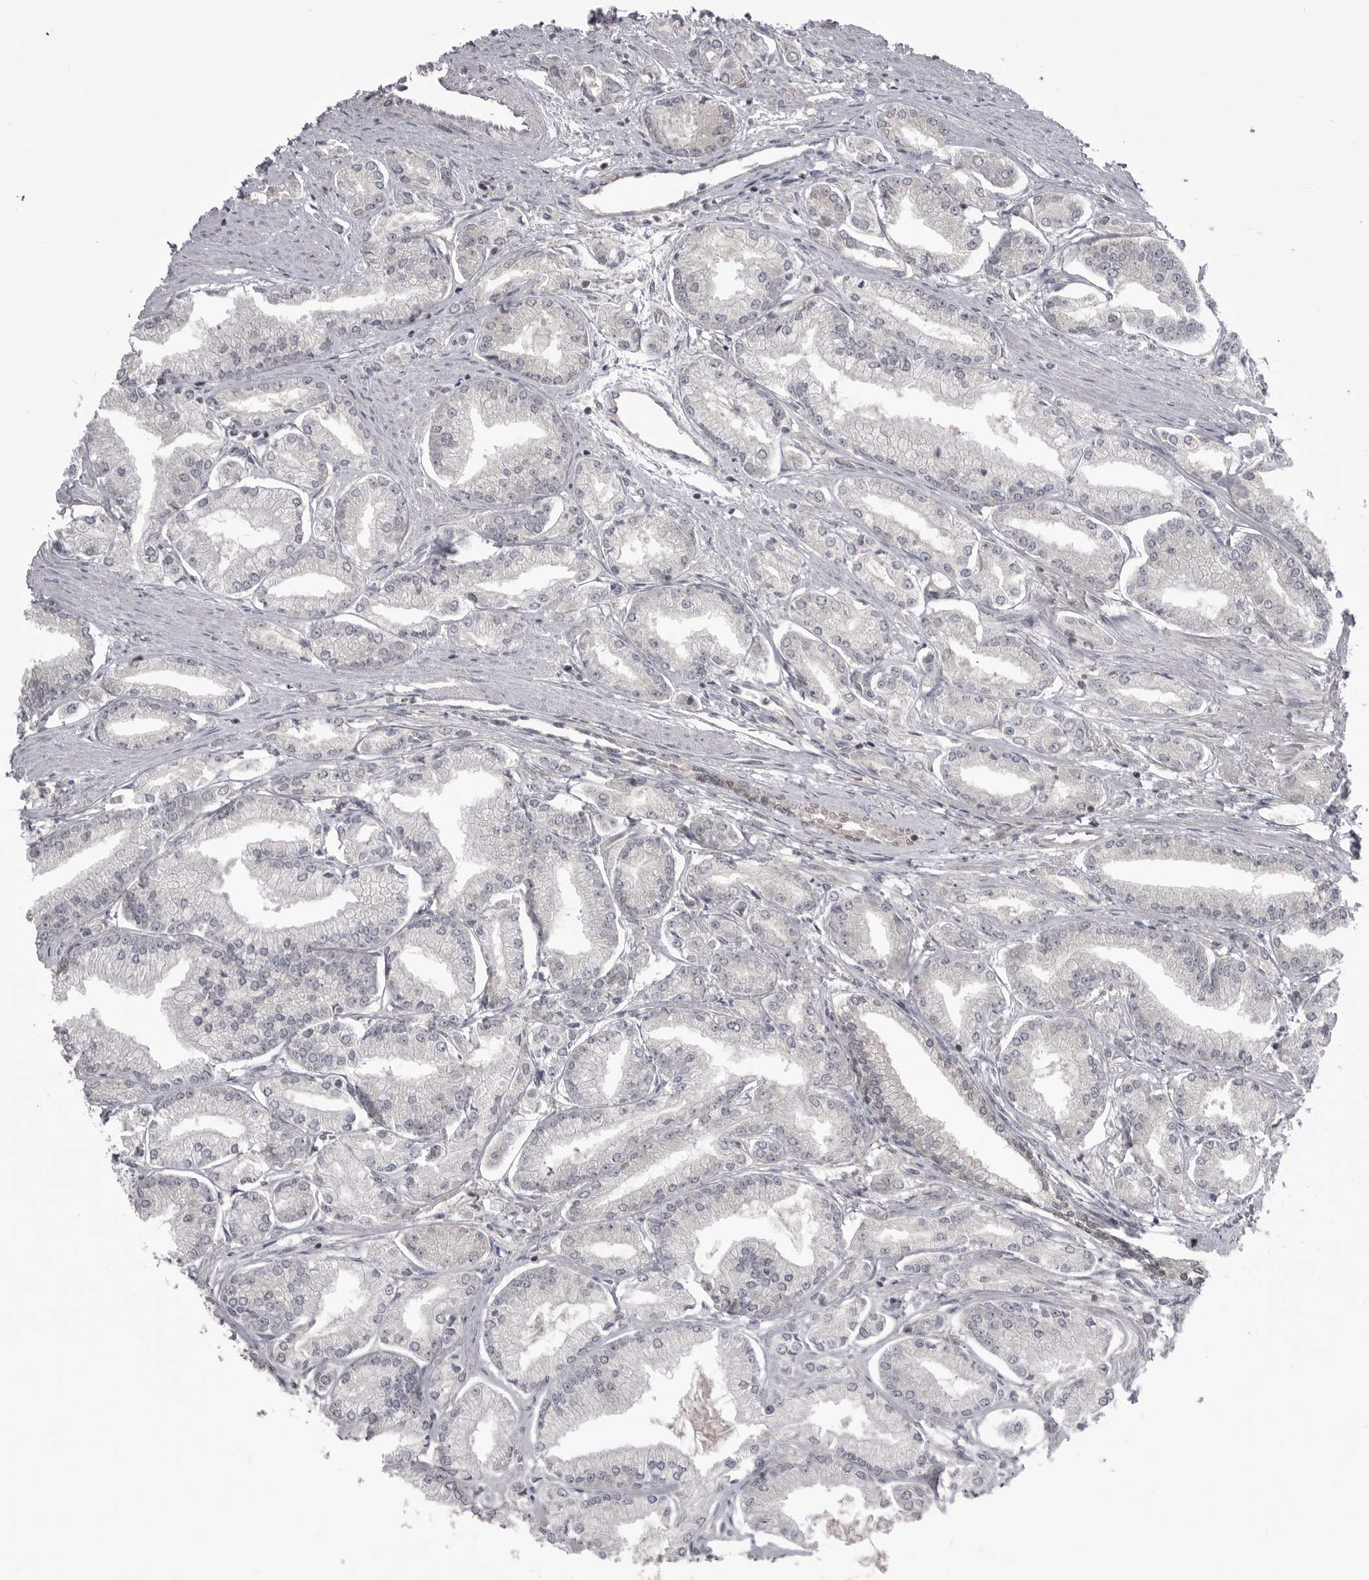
{"staining": {"intensity": "negative", "quantity": "none", "location": "none"}, "tissue": "prostate cancer", "cell_type": "Tumor cells", "image_type": "cancer", "snomed": [{"axis": "morphology", "description": "Adenocarcinoma, Low grade"}, {"axis": "topography", "description": "Prostate"}], "caption": "Tumor cells show no significant protein expression in prostate low-grade adenocarcinoma.", "gene": "MAPK13", "patient": {"sex": "male", "age": 52}}